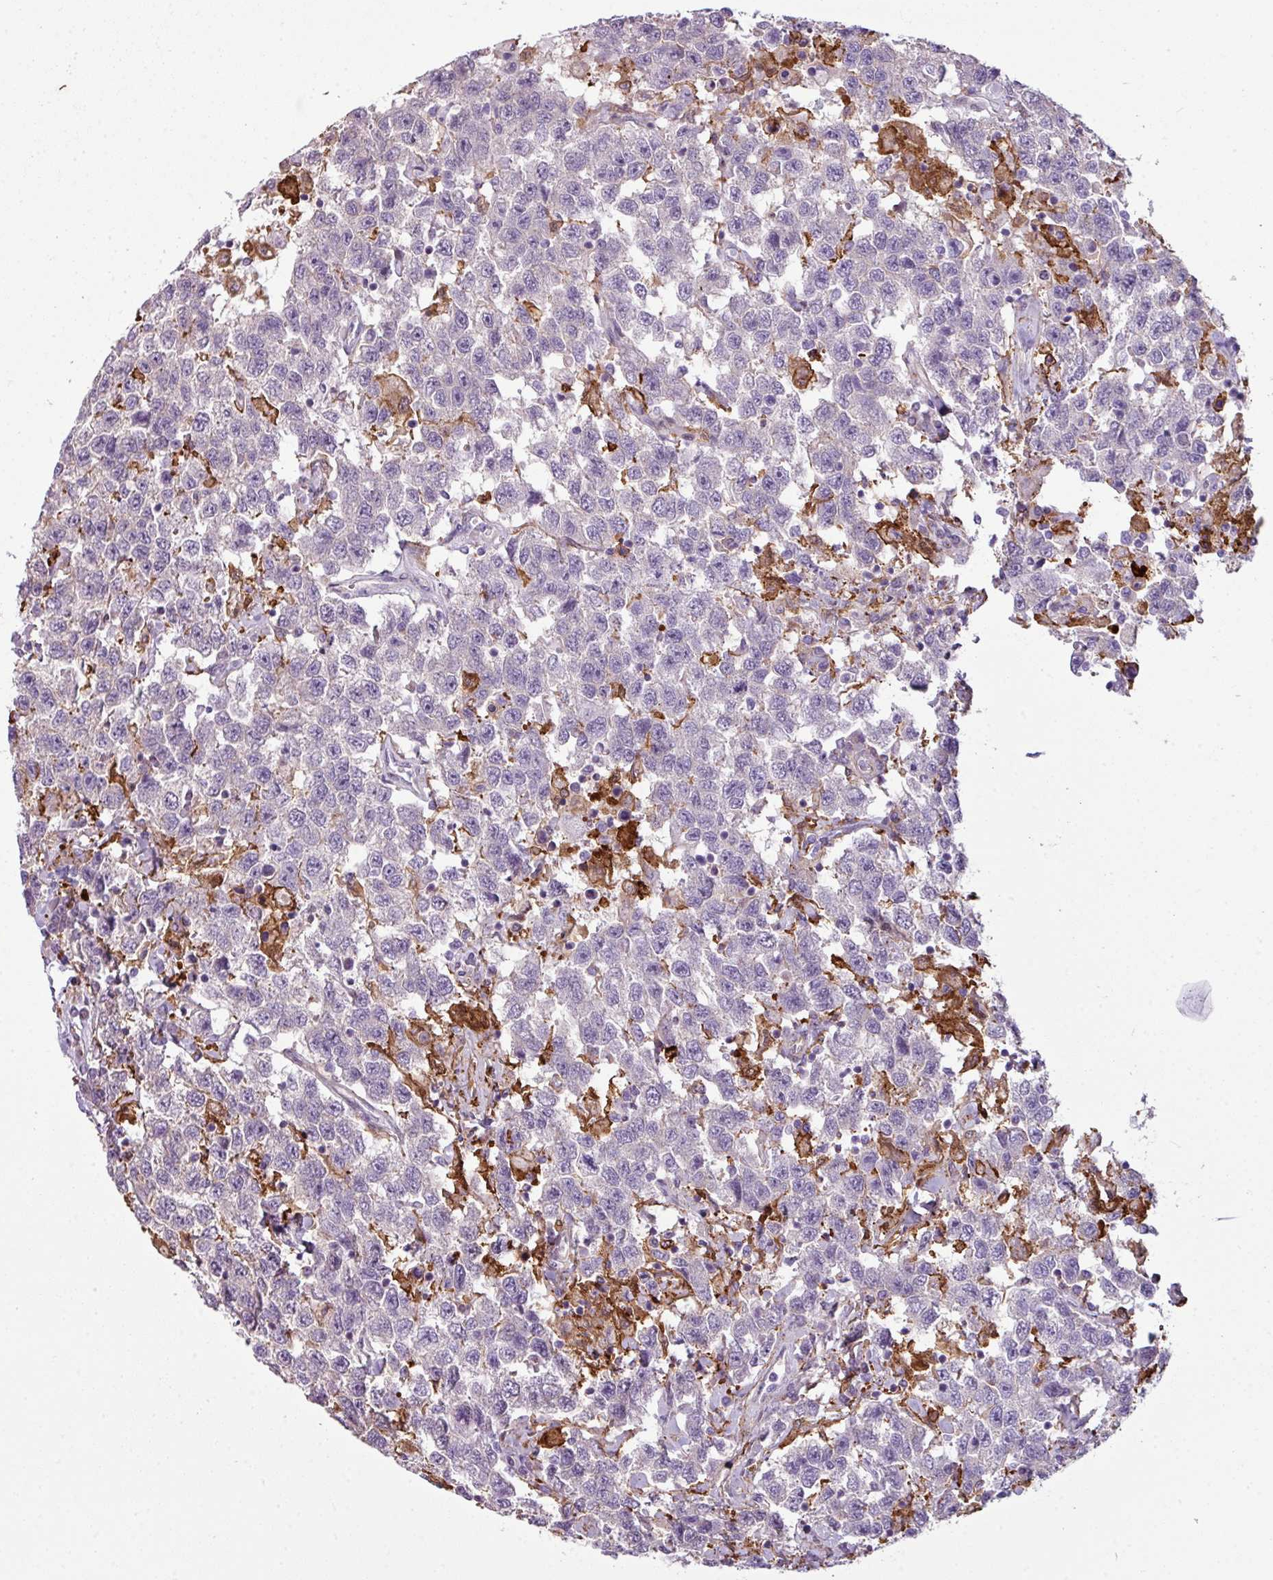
{"staining": {"intensity": "negative", "quantity": "none", "location": "none"}, "tissue": "testis cancer", "cell_type": "Tumor cells", "image_type": "cancer", "snomed": [{"axis": "morphology", "description": "Seminoma, NOS"}, {"axis": "topography", "description": "Testis"}], "caption": "High magnification brightfield microscopy of testis seminoma stained with DAB (brown) and counterstained with hematoxylin (blue): tumor cells show no significant positivity.", "gene": "COL8A1", "patient": {"sex": "male", "age": 41}}